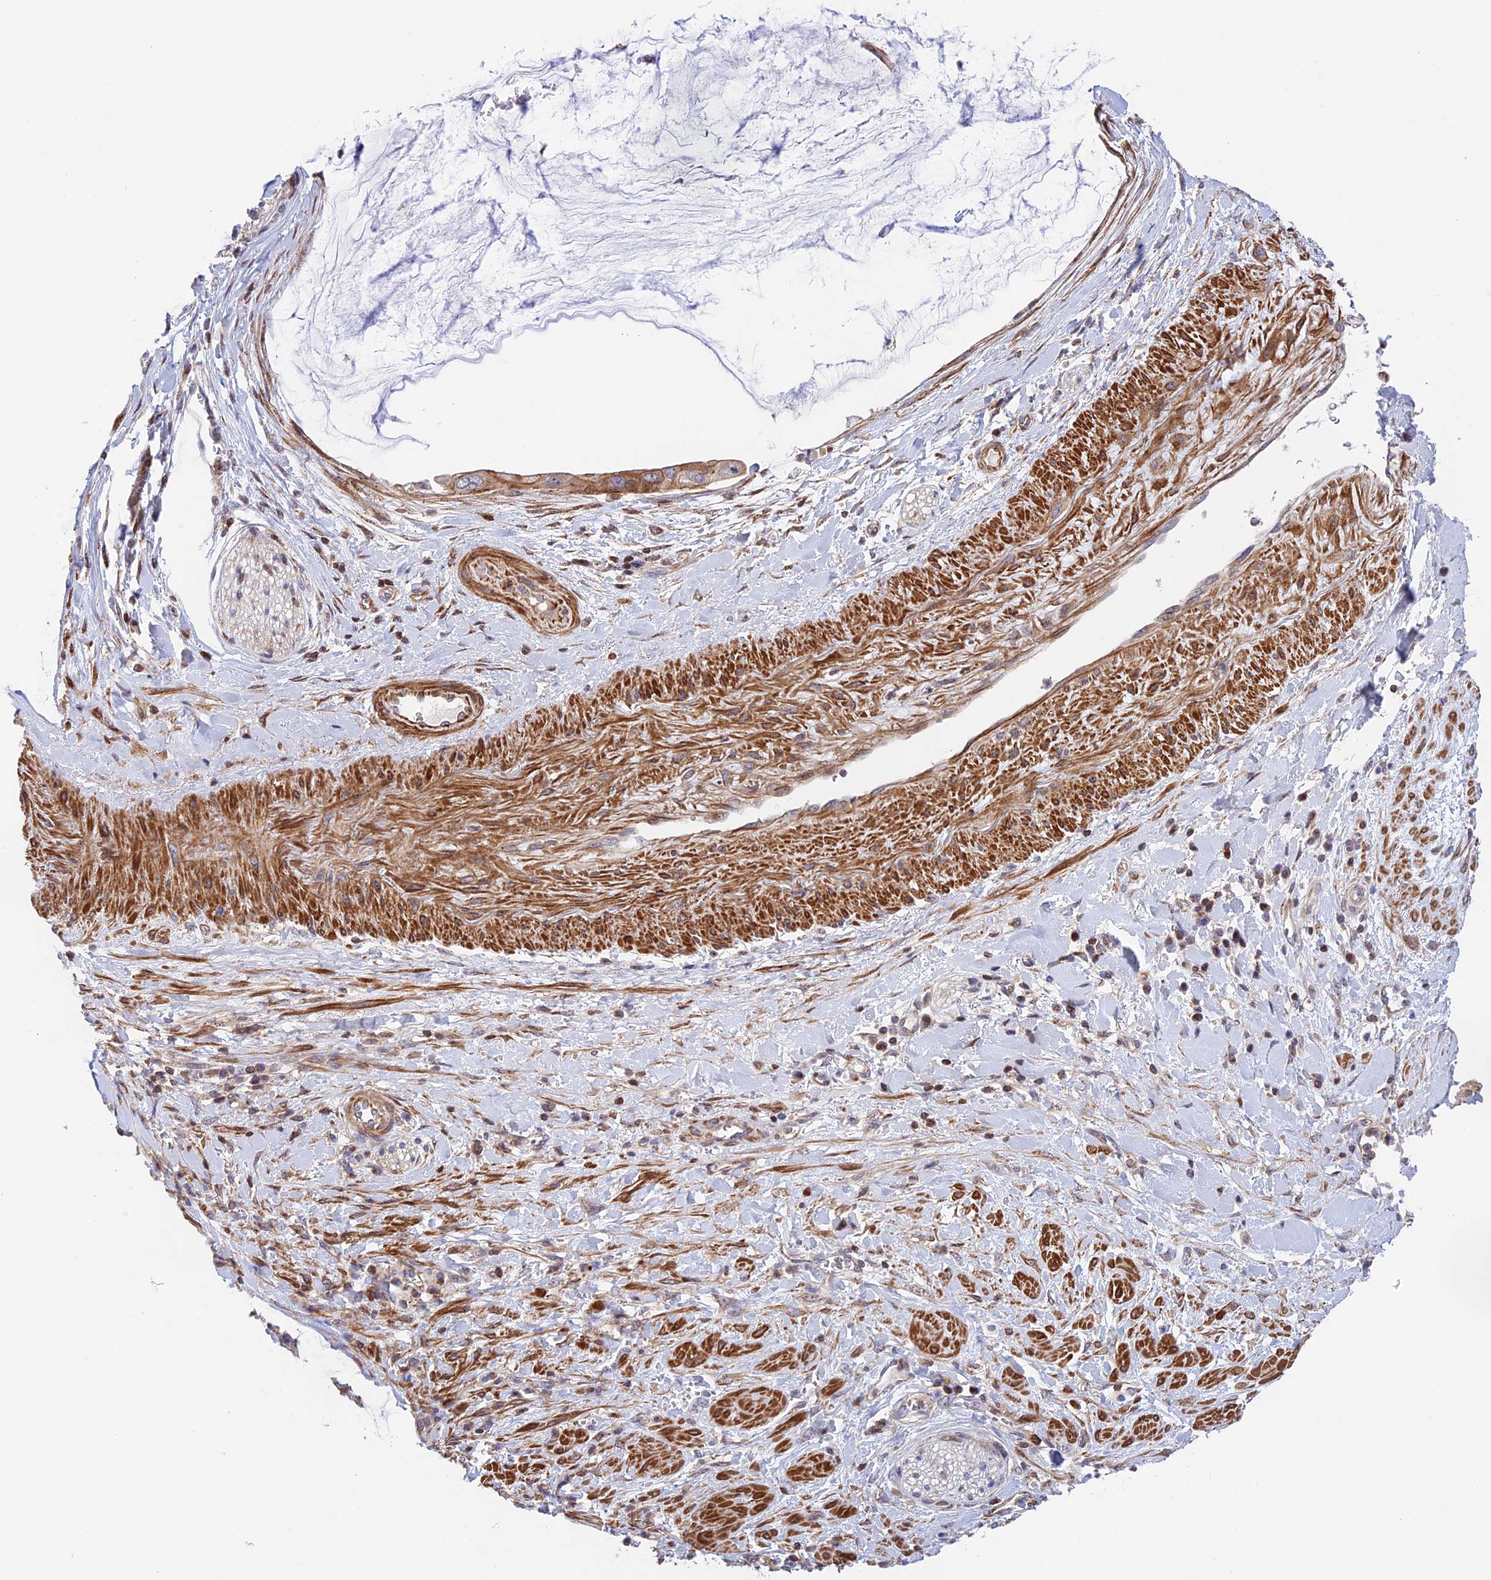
{"staining": {"intensity": "moderate", "quantity": ">75%", "location": "cytoplasmic/membranous,nuclear"}, "tissue": "pancreatic cancer", "cell_type": "Tumor cells", "image_type": "cancer", "snomed": [{"axis": "morphology", "description": "Adenocarcinoma, NOS"}, {"axis": "topography", "description": "Pancreas"}], "caption": "Protein expression analysis of human pancreatic cancer reveals moderate cytoplasmic/membranous and nuclear expression in about >75% of tumor cells.", "gene": "PRIM1", "patient": {"sex": "male", "age": 75}}